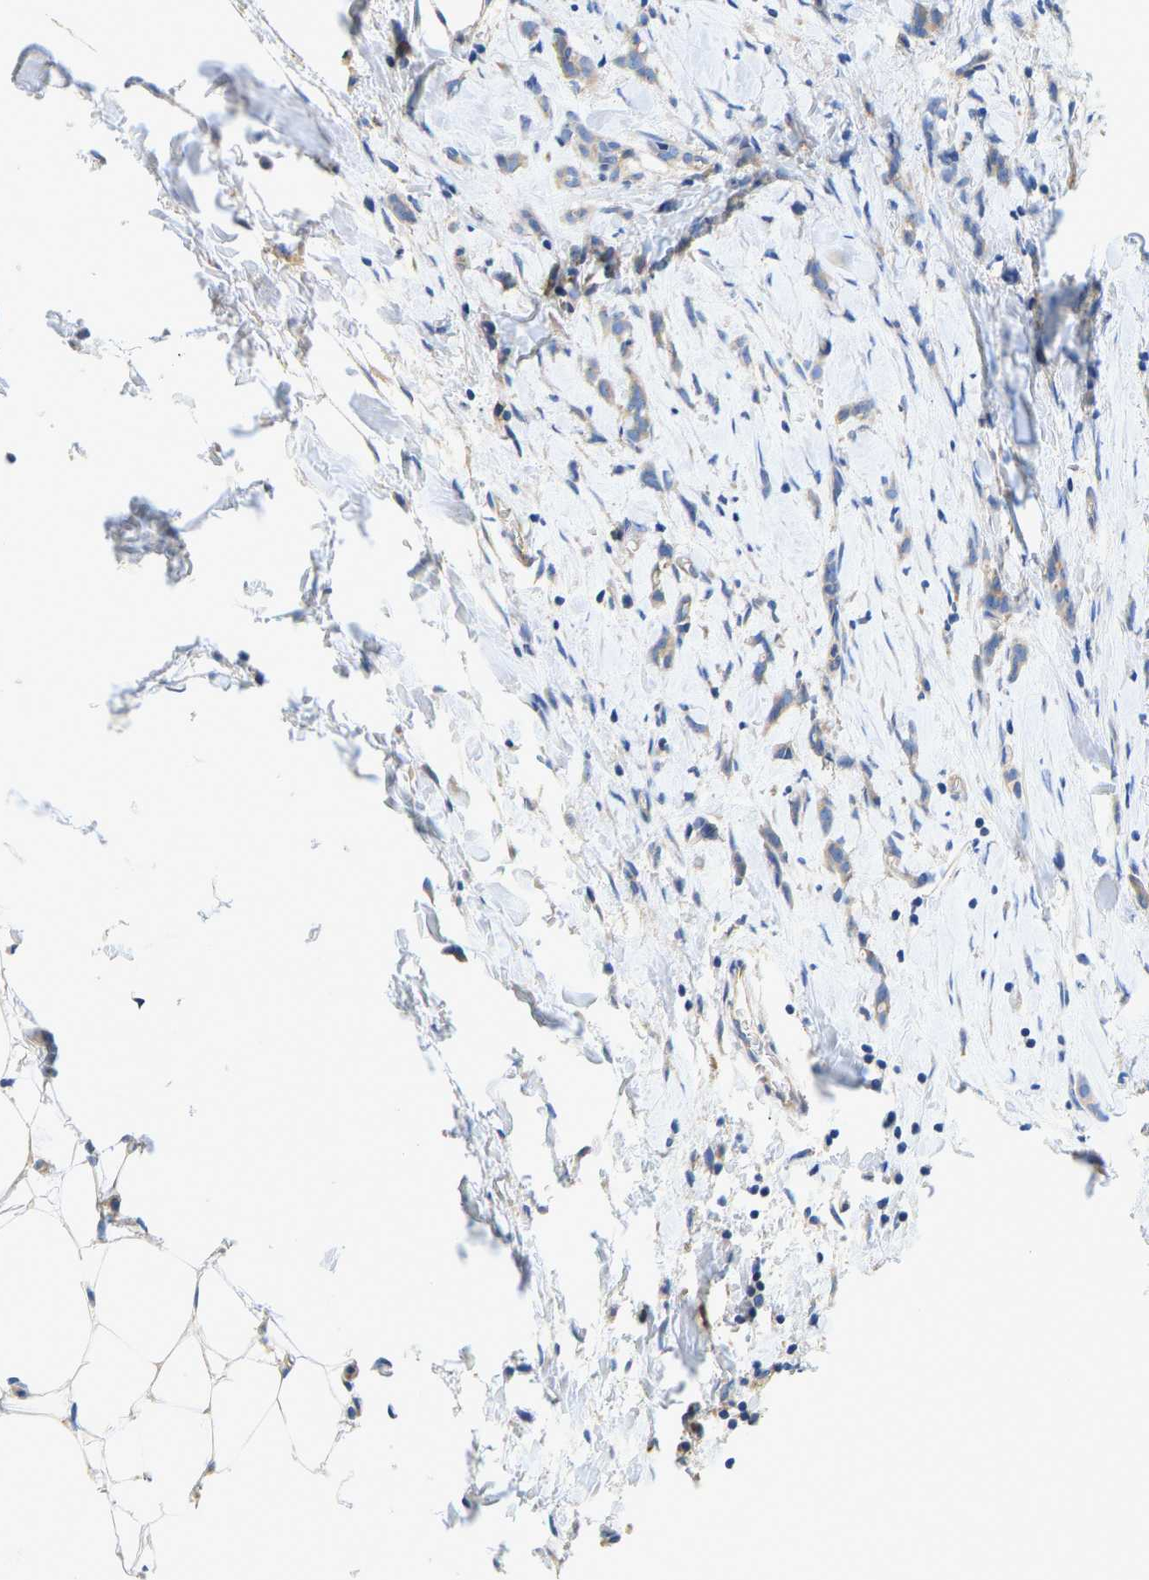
{"staining": {"intensity": "weak", "quantity": ">75%", "location": "cytoplasmic/membranous"}, "tissue": "breast cancer", "cell_type": "Tumor cells", "image_type": "cancer", "snomed": [{"axis": "morphology", "description": "Lobular carcinoma, in situ"}, {"axis": "morphology", "description": "Lobular carcinoma"}, {"axis": "topography", "description": "Breast"}], "caption": "Breast cancer (lobular carcinoma) tissue reveals weak cytoplasmic/membranous positivity in about >75% of tumor cells, visualized by immunohistochemistry.", "gene": "CHAD", "patient": {"sex": "female", "age": 41}}